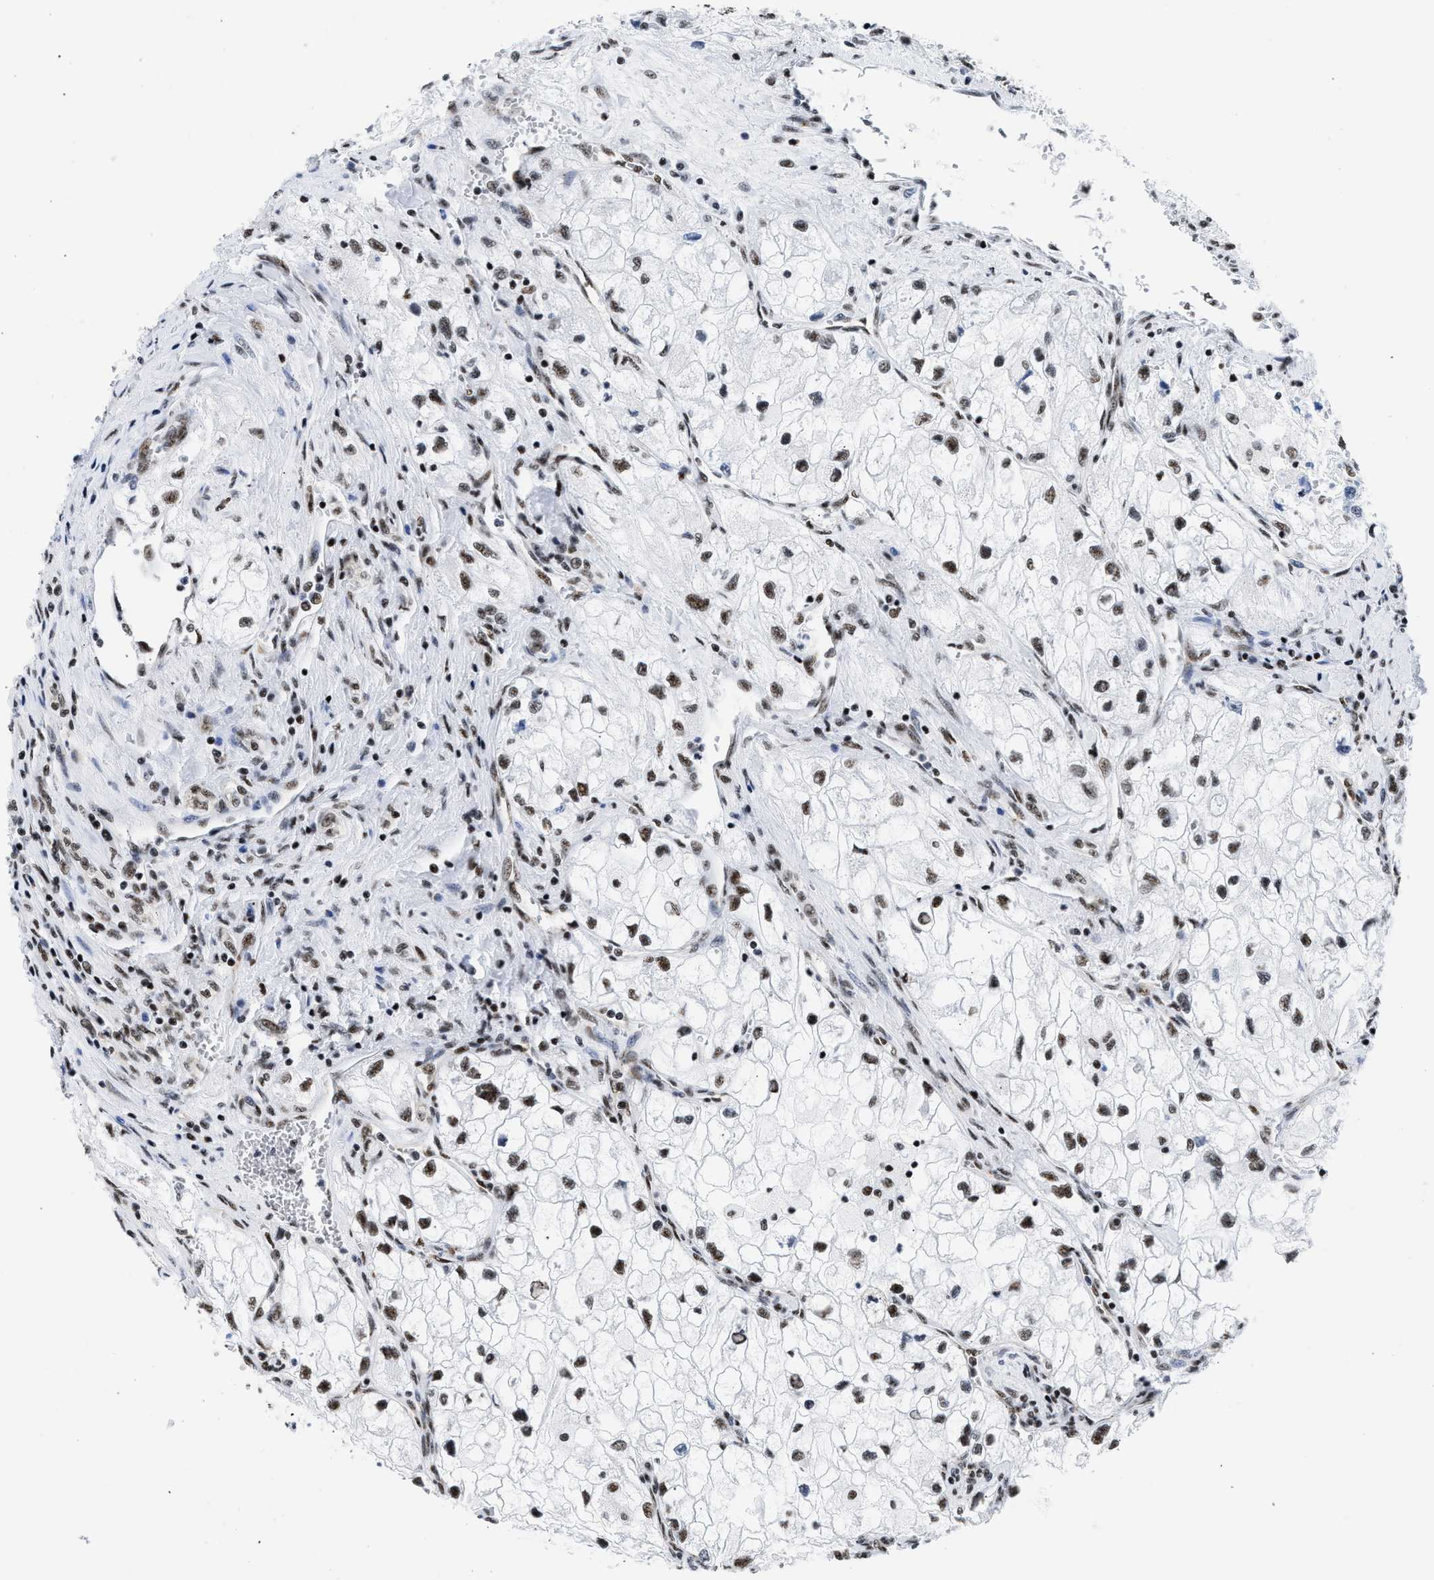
{"staining": {"intensity": "moderate", "quantity": ">75%", "location": "nuclear"}, "tissue": "renal cancer", "cell_type": "Tumor cells", "image_type": "cancer", "snomed": [{"axis": "morphology", "description": "Adenocarcinoma, NOS"}, {"axis": "topography", "description": "Kidney"}], "caption": "Renal cancer stained with a protein marker displays moderate staining in tumor cells.", "gene": "RBM8A", "patient": {"sex": "female", "age": 70}}